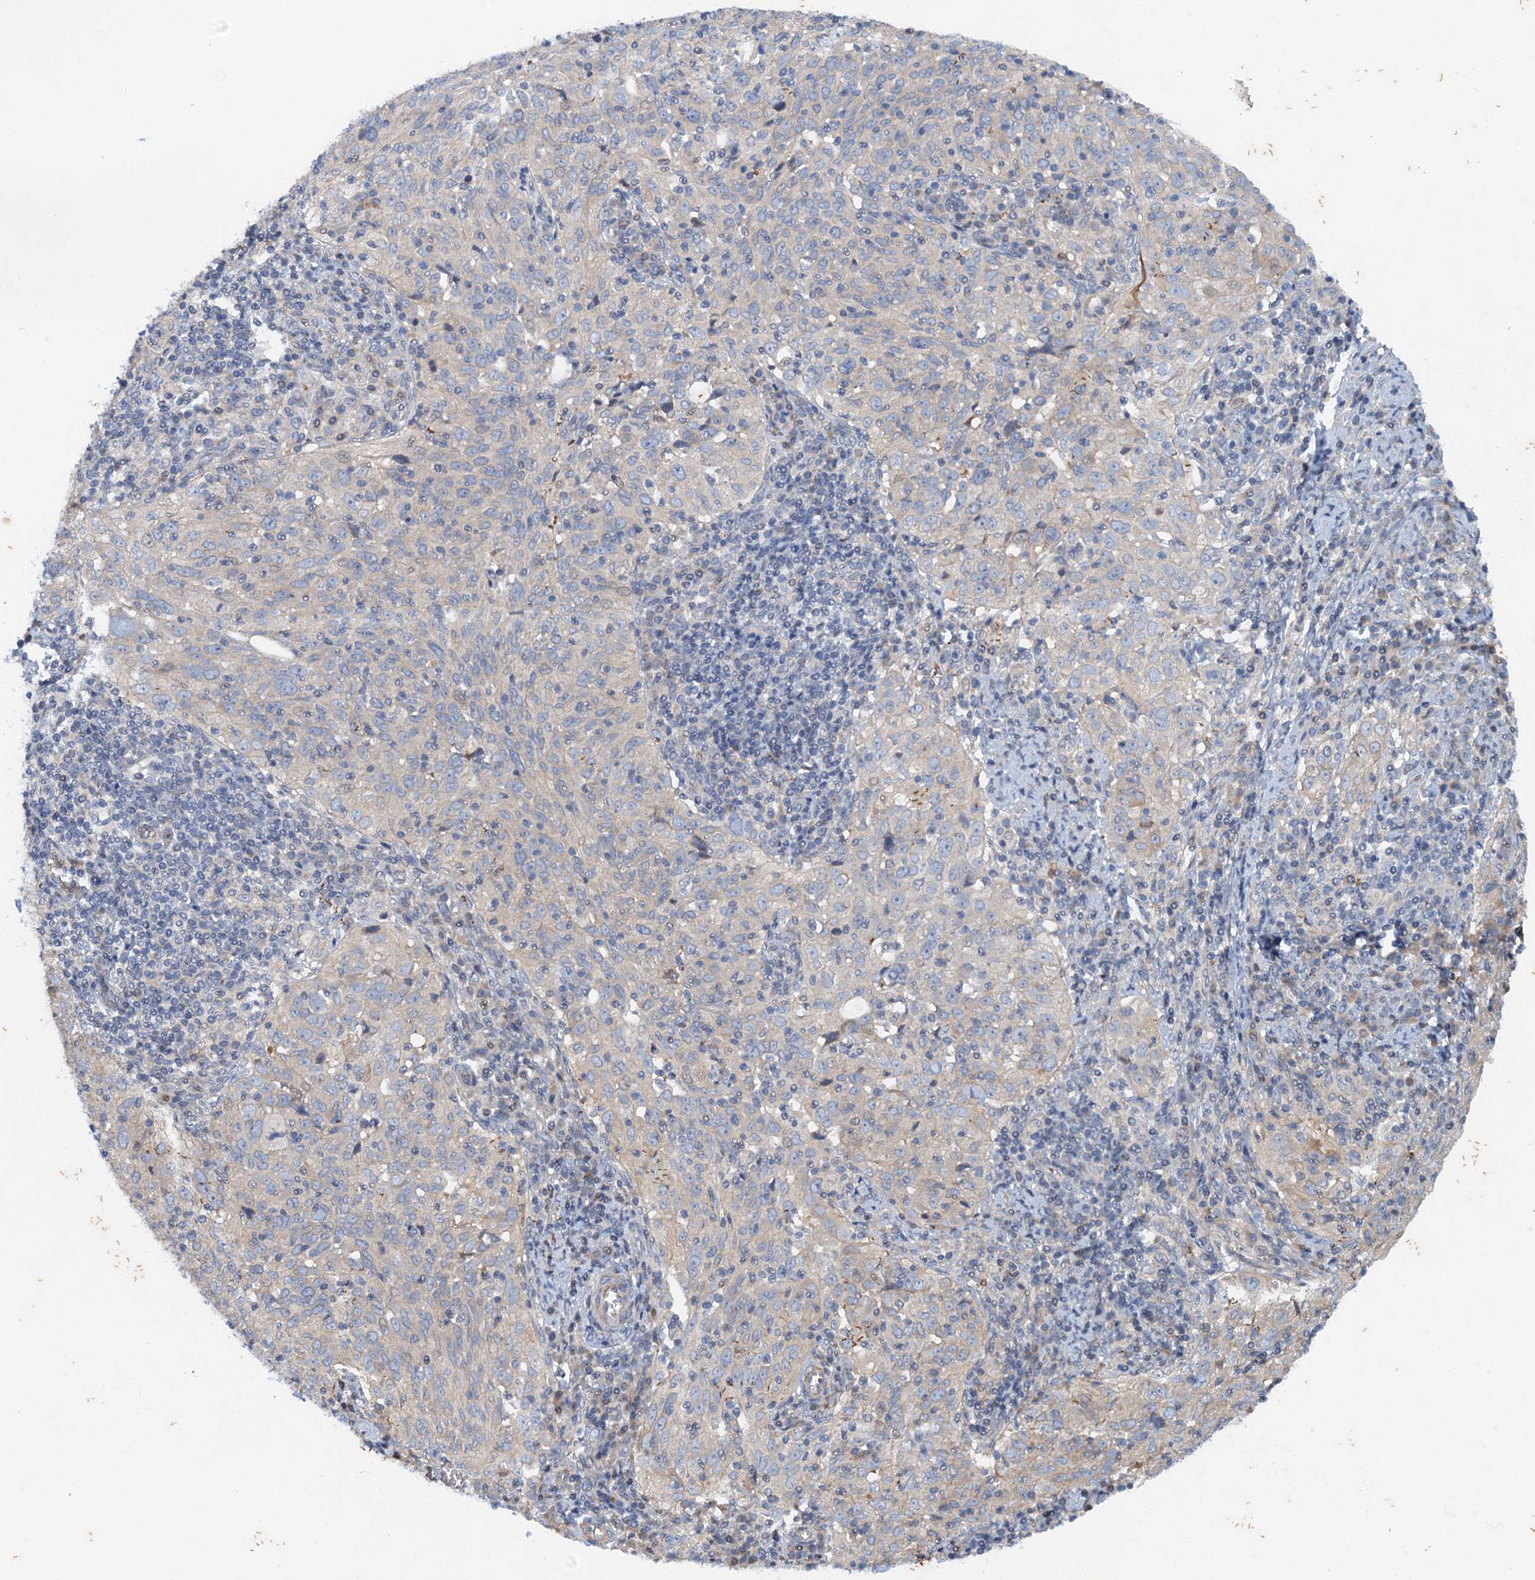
{"staining": {"intensity": "negative", "quantity": "none", "location": "none"}, "tissue": "cervical cancer", "cell_type": "Tumor cells", "image_type": "cancer", "snomed": [{"axis": "morphology", "description": "Normal tissue, NOS"}, {"axis": "morphology", "description": "Squamous cell carcinoma, NOS"}, {"axis": "topography", "description": "Cervix"}], "caption": "IHC histopathology image of neoplastic tissue: cervical cancer stained with DAB shows no significant protein expression in tumor cells. (DAB immunohistochemistry with hematoxylin counter stain).", "gene": "NBEA", "patient": {"sex": "female", "age": 31}}